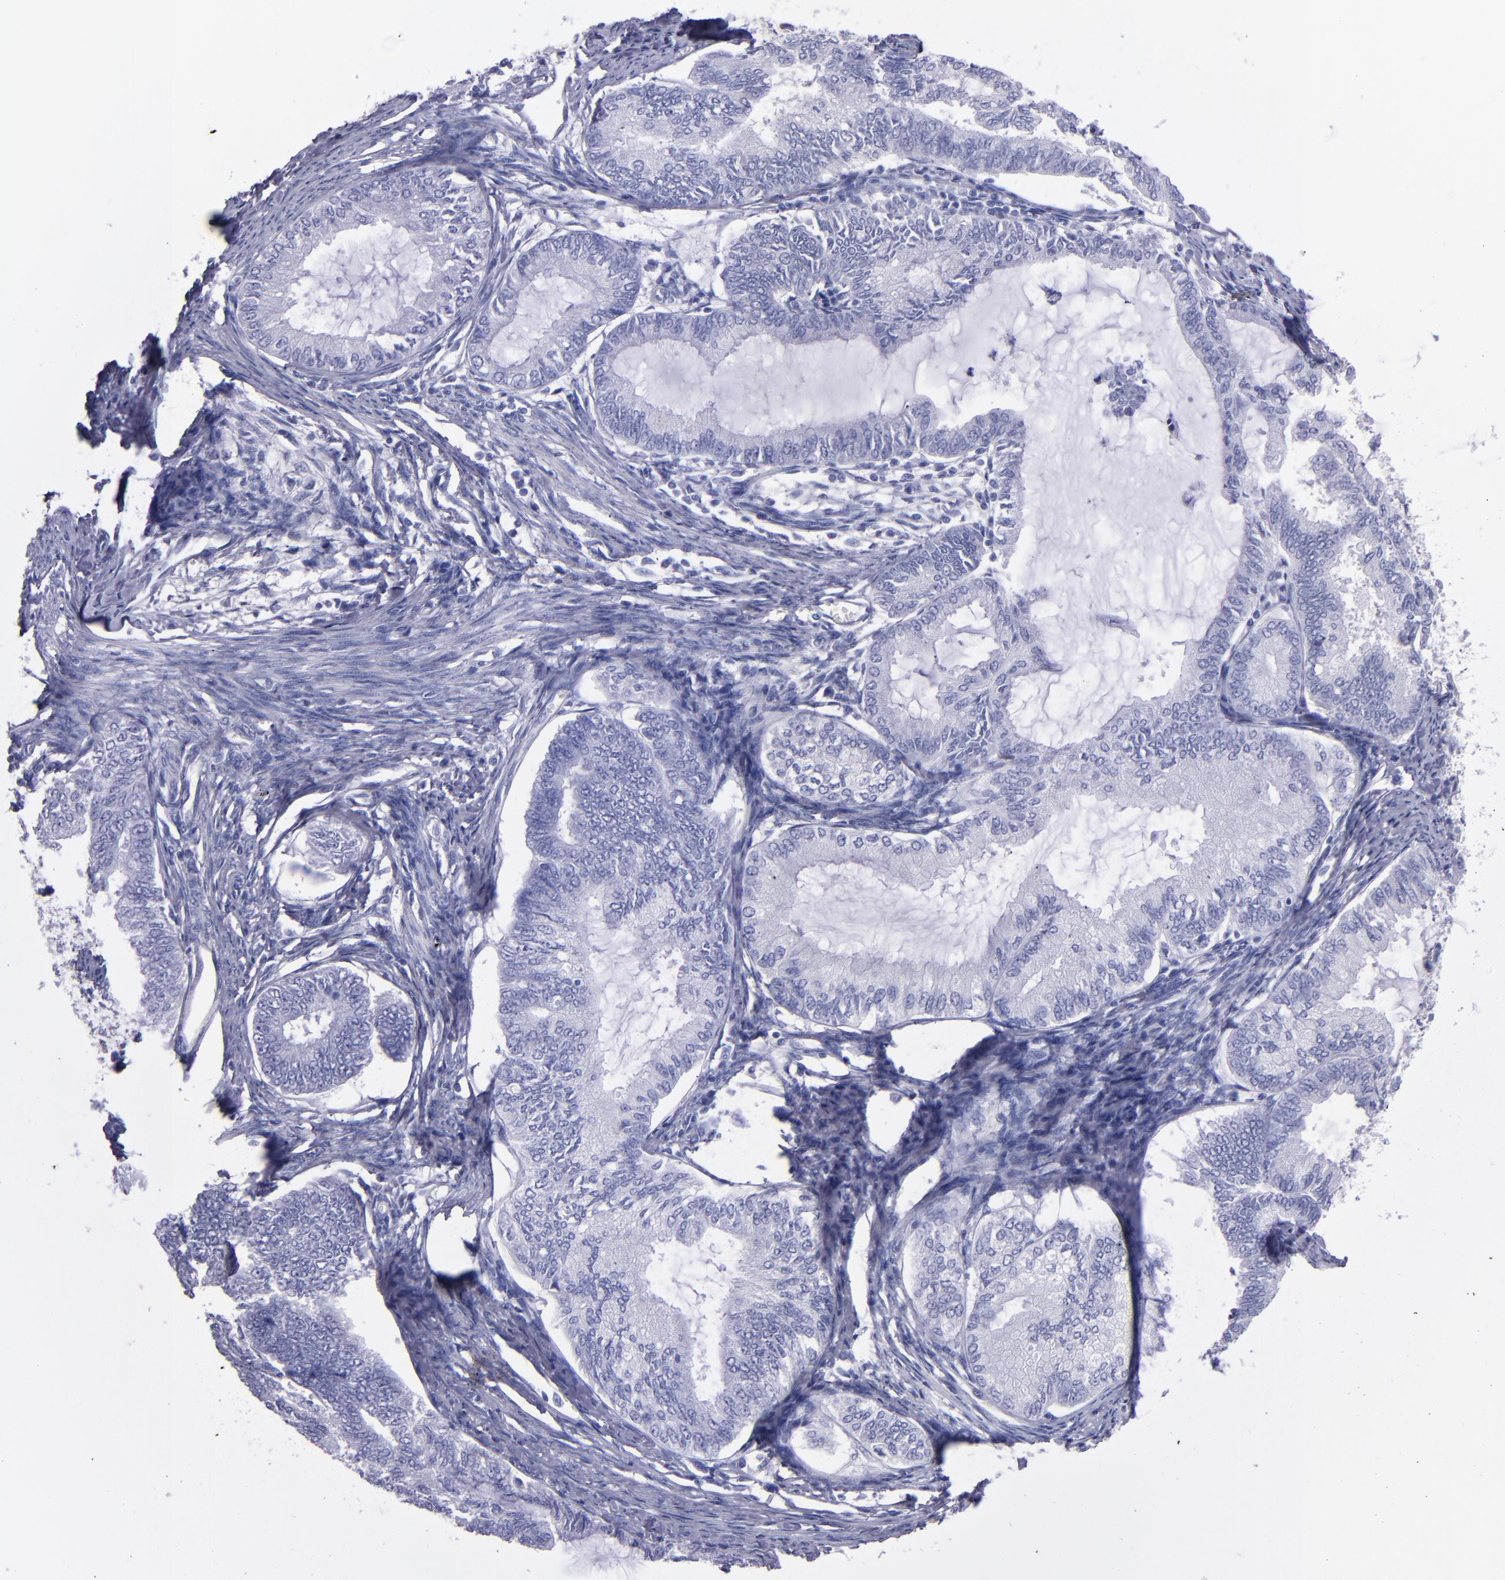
{"staining": {"intensity": "negative", "quantity": "none", "location": "none"}, "tissue": "endometrial cancer", "cell_type": "Tumor cells", "image_type": "cancer", "snomed": [{"axis": "morphology", "description": "Adenocarcinoma, NOS"}, {"axis": "topography", "description": "Endometrium"}], "caption": "DAB (3,3'-diaminobenzidine) immunohistochemical staining of human endometrial cancer (adenocarcinoma) exhibits no significant positivity in tumor cells.", "gene": "TG", "patient": {"sex": "female", "age": 86}}